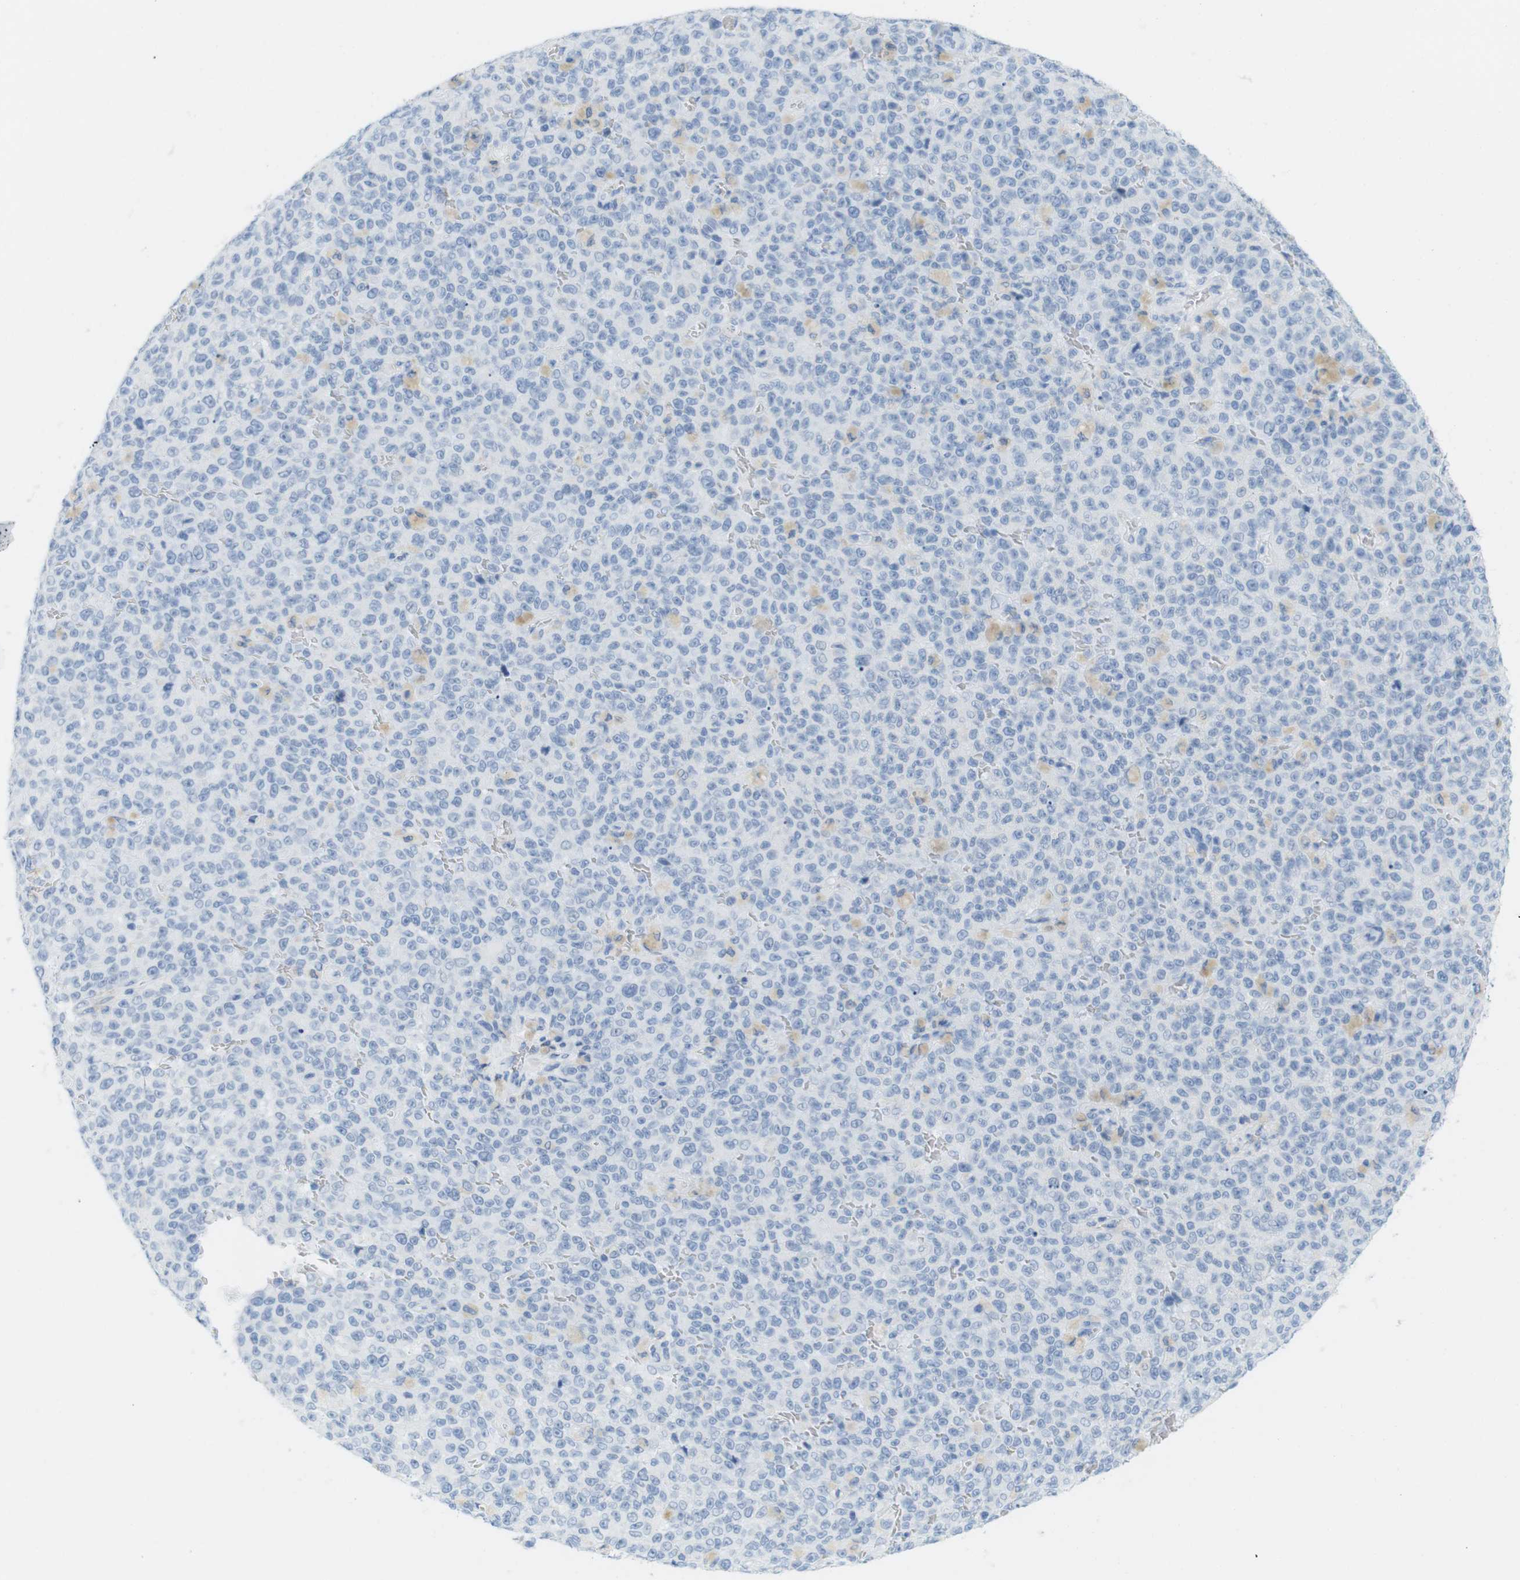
{"staining": {"intensity": "negative", "quantity": "none", "location": "none"}, "tissue": "melanoma", "cell_type": "Tumor cells", "image_type": "cancer", "snomed": [{"axis": "morphology", "description": "Malignant melanoma, NOS"}, {"axis": "topography", "description": "Skin"}], "caption": "Tumor cells show no significant protein staining in malignant melanoma.", "gene": "TNNT2", "patient": {"sex": "female", "age": 82}}